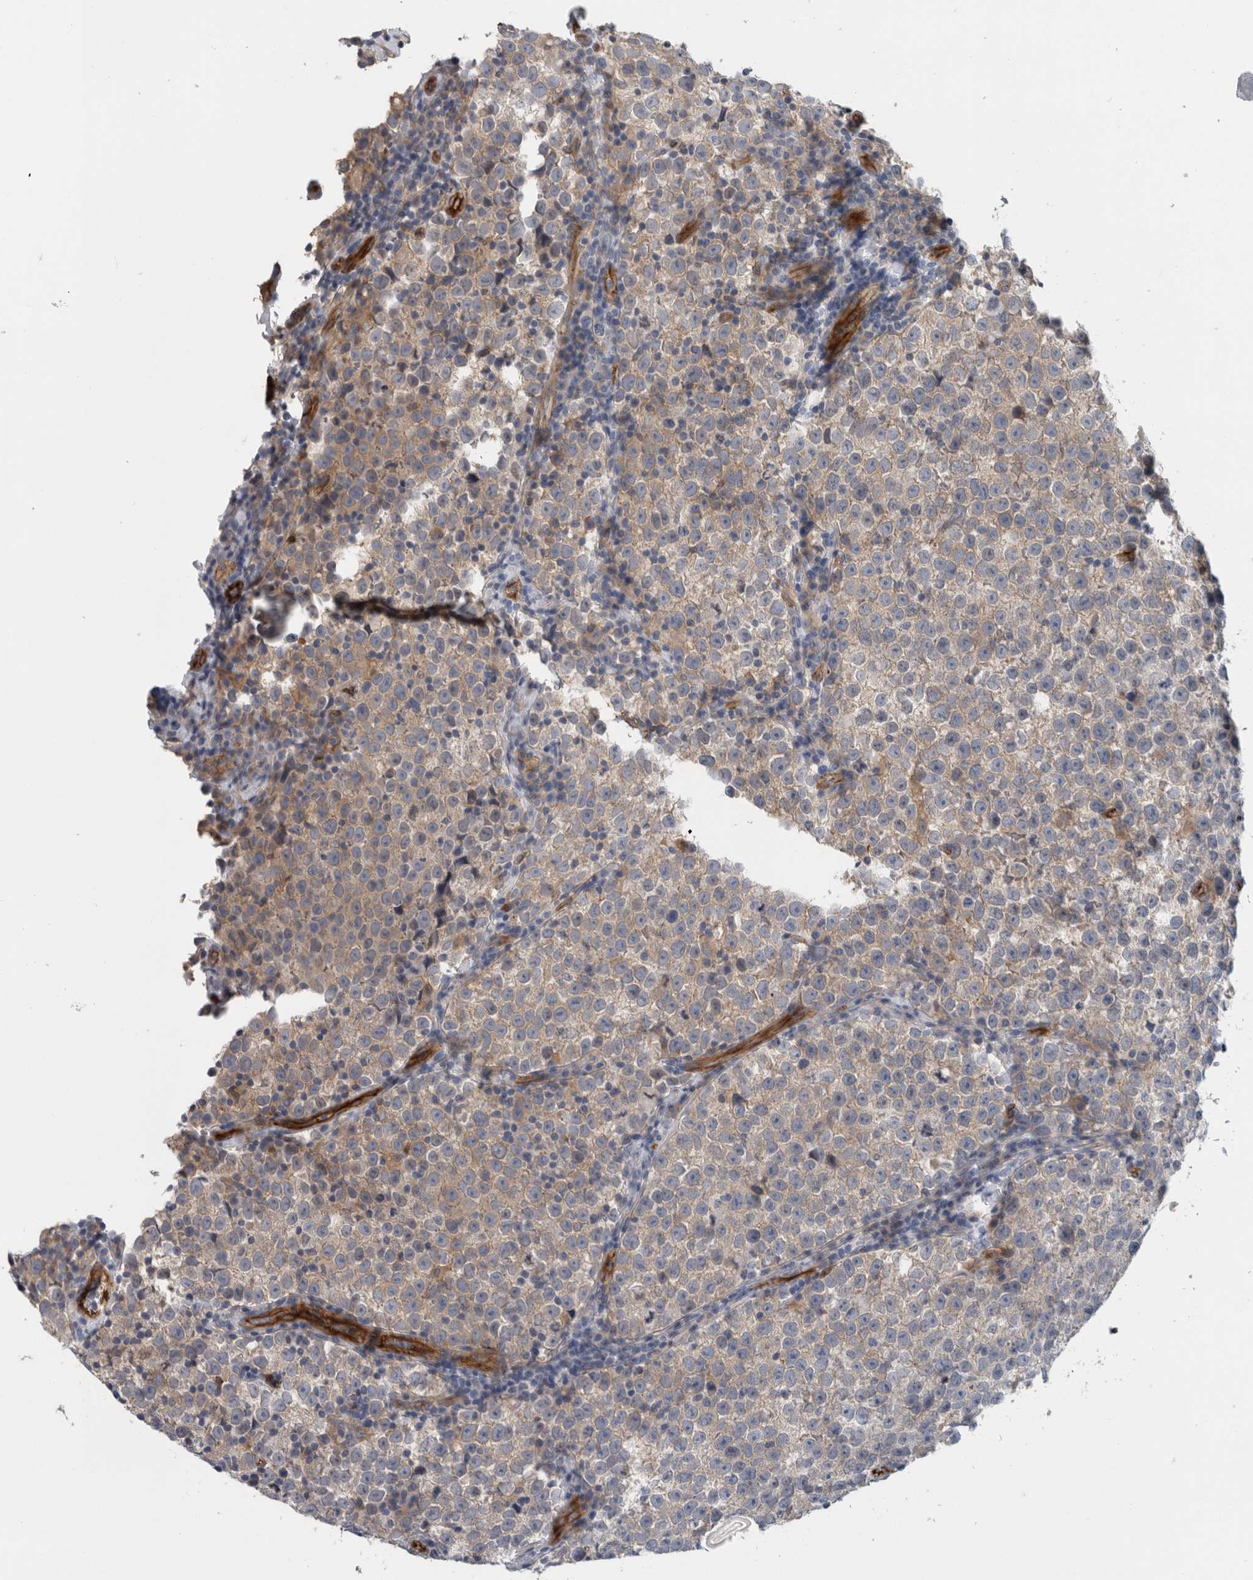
{"staining": {"intensity": "negative", "quantity": "none", "location": "none"}, "tissue": "testis cancer", "cell_type": "Tumor cells", "image_type": "cancer", "snomed": [{"axis": "morphology", "description": "Normal tissue, NOS"}, {"axis": "morphology", "description": "Seminoma, NOS"}, {"axis": "topography", "description": "Testis"}], "caption": "Human testis seminoma stained for a protein using immunohistochemistry (IHC) demonstrates no positivity in tumor cells.", "gene": "CD59", "patient": {"sex": "male", "age": 43}}